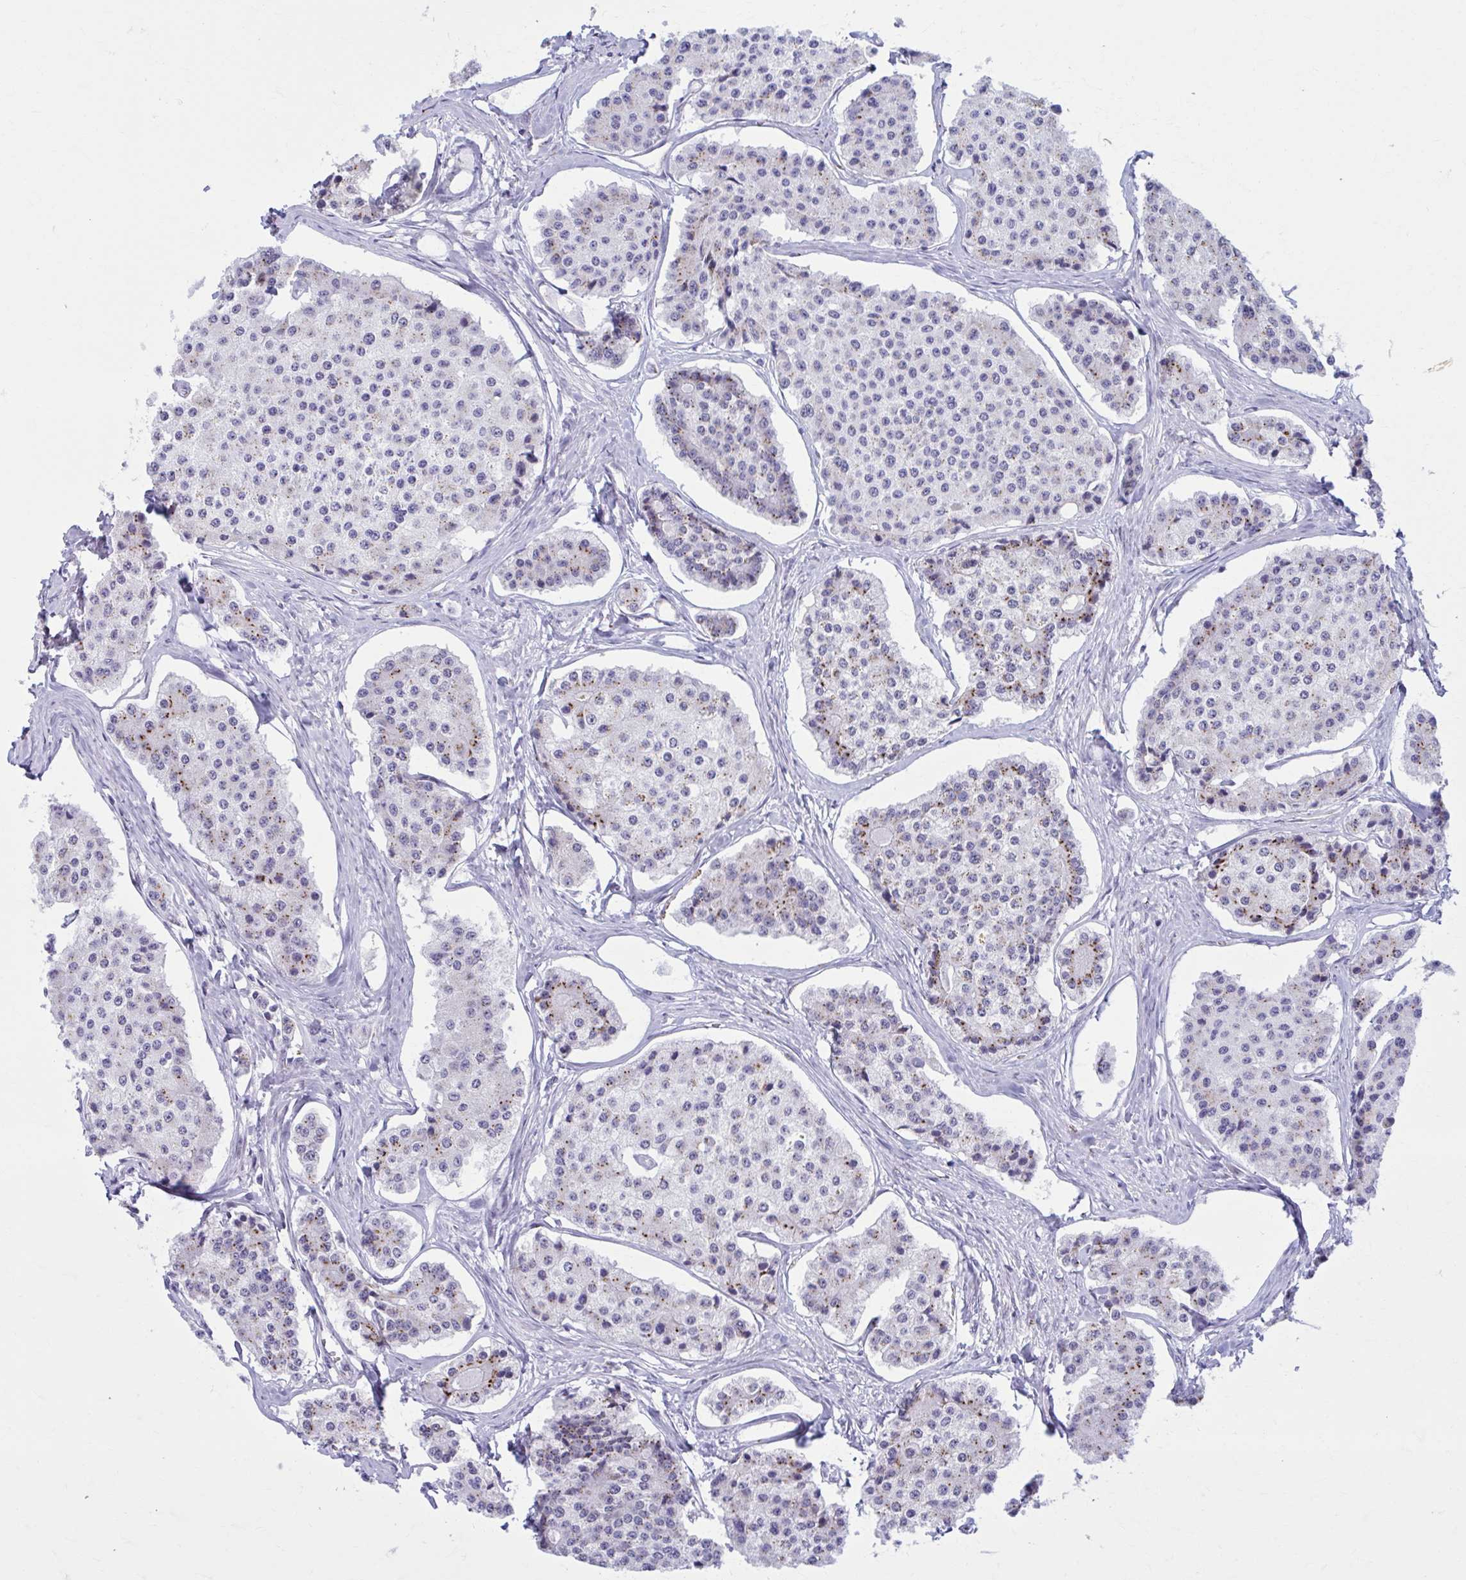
{"staining": {"intensity": "moderate", "quantity": "25%-75%", "location": "cytoplasmic/membranous"}, "tissue": "carcinoid", "cell_type": "Tumor cells", "image_type": "cancer", "snomed": [{"axis": "morphology", "description": "Carcinoid, malignant, NOS"}, {"axis": "topography", "description": "Small intestine"}], "caption": "A brown stain shows moderate cytoplasmic/membranous positivity of a protein in carcinoid tumor cells.", "gene": "ZNF682", "patient": {"sex": "female", "age": 65}}